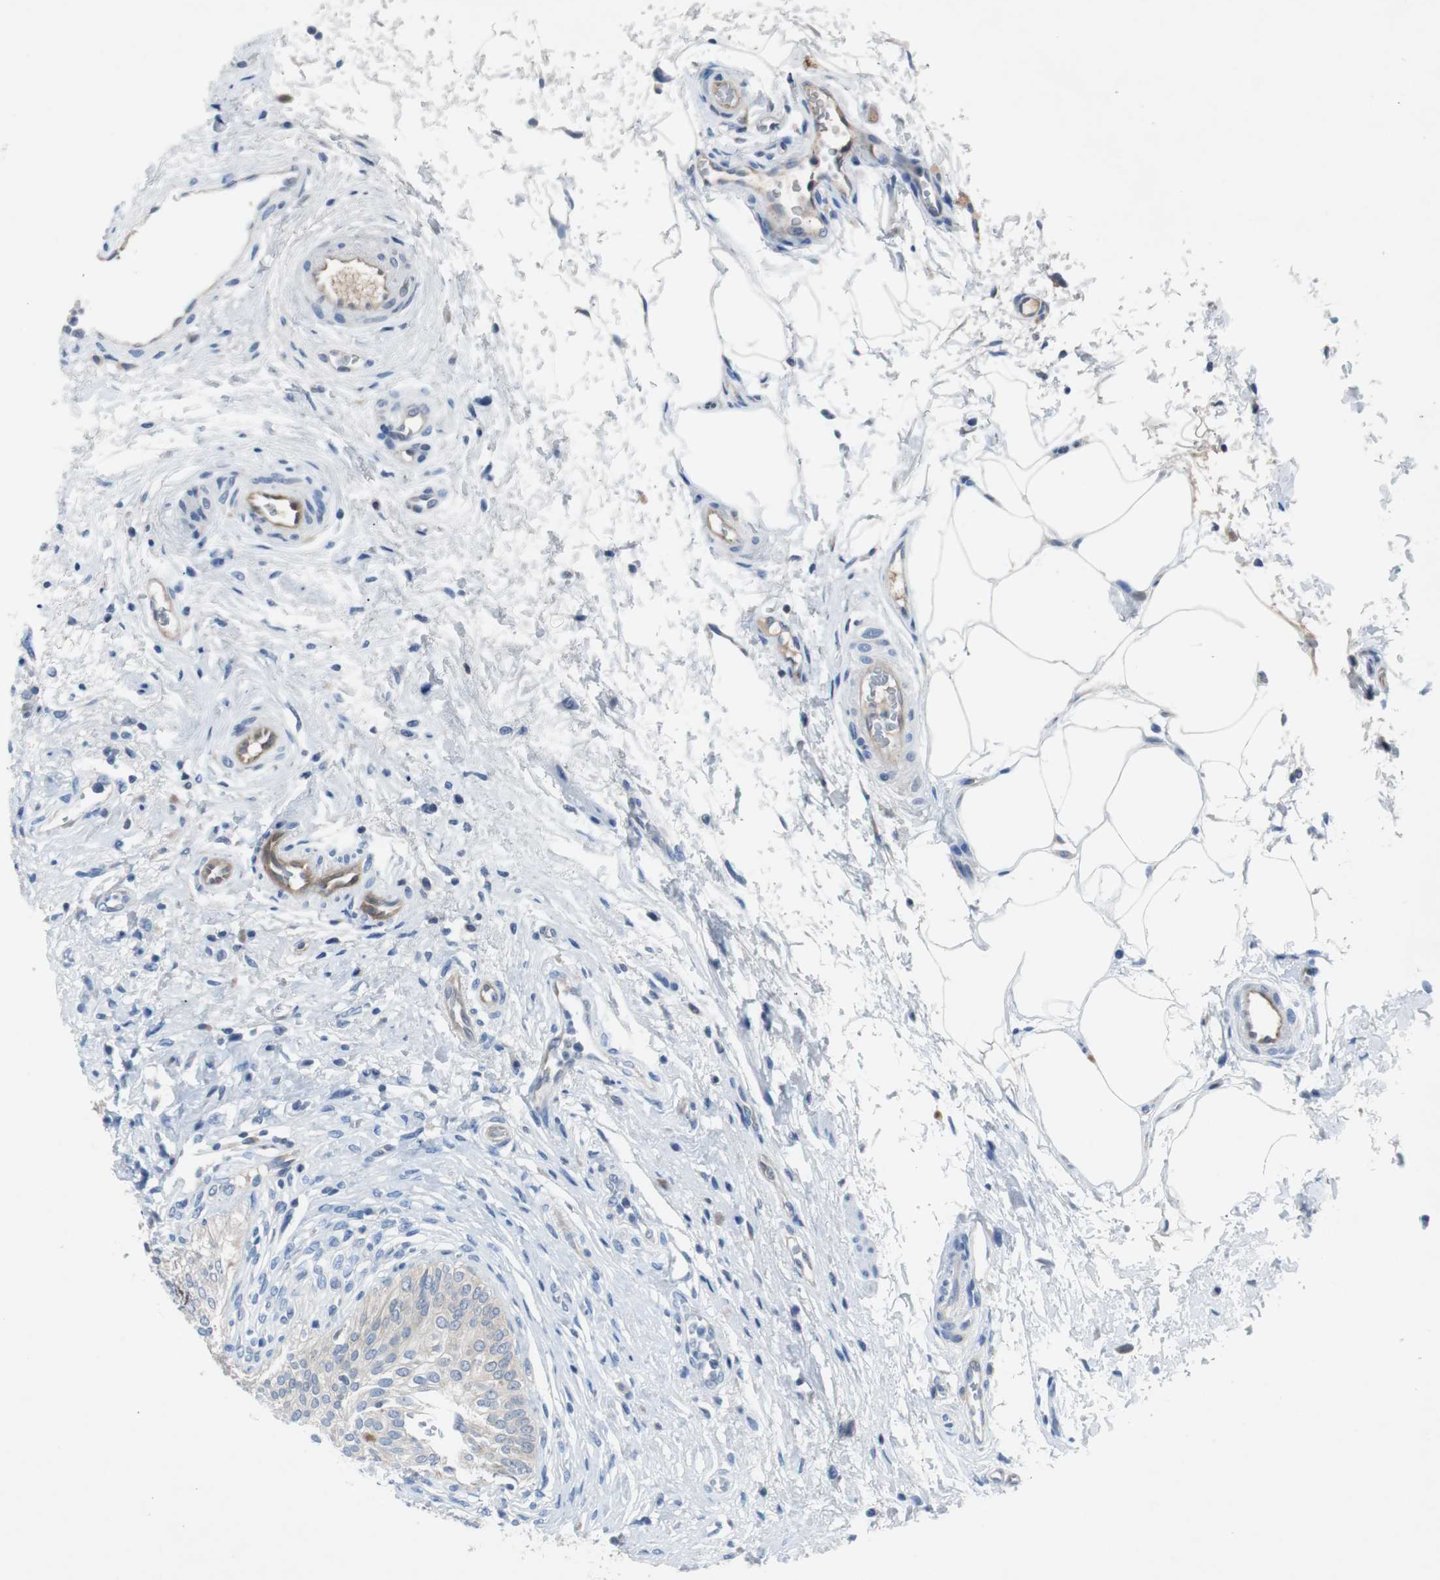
{"staining": {"intensity": "weak", "quantity": "25%-75%", "location": "cytoplasmic/membranous"}, "tissue": "urinary bladder", "cell_type": "Urothelial cells", "image_type": "normal", "snomed": [{"axis": "morphology", "description": "Normal tissue, NOS"}, {"axis": "morphology", "description": "Urothelial carcinoma, High grade"}, {"axis": "topography", "description": "Urinary bladder"}], "caption": "Immunohistochemistry staining of unremarkable urinary bladder, which displays low levels of weak cytoplasmic/membranous staining in approximately 25%-75% of urothelial cells indicating weak cytoplasmic/membranous protein expression. The staining was performed using DAB (brown) for protein detection and nuclei were counterstained in hematoxylin (blue).", "gene": "EEF2K", "patient": {"sex": "male", "age": 46}}